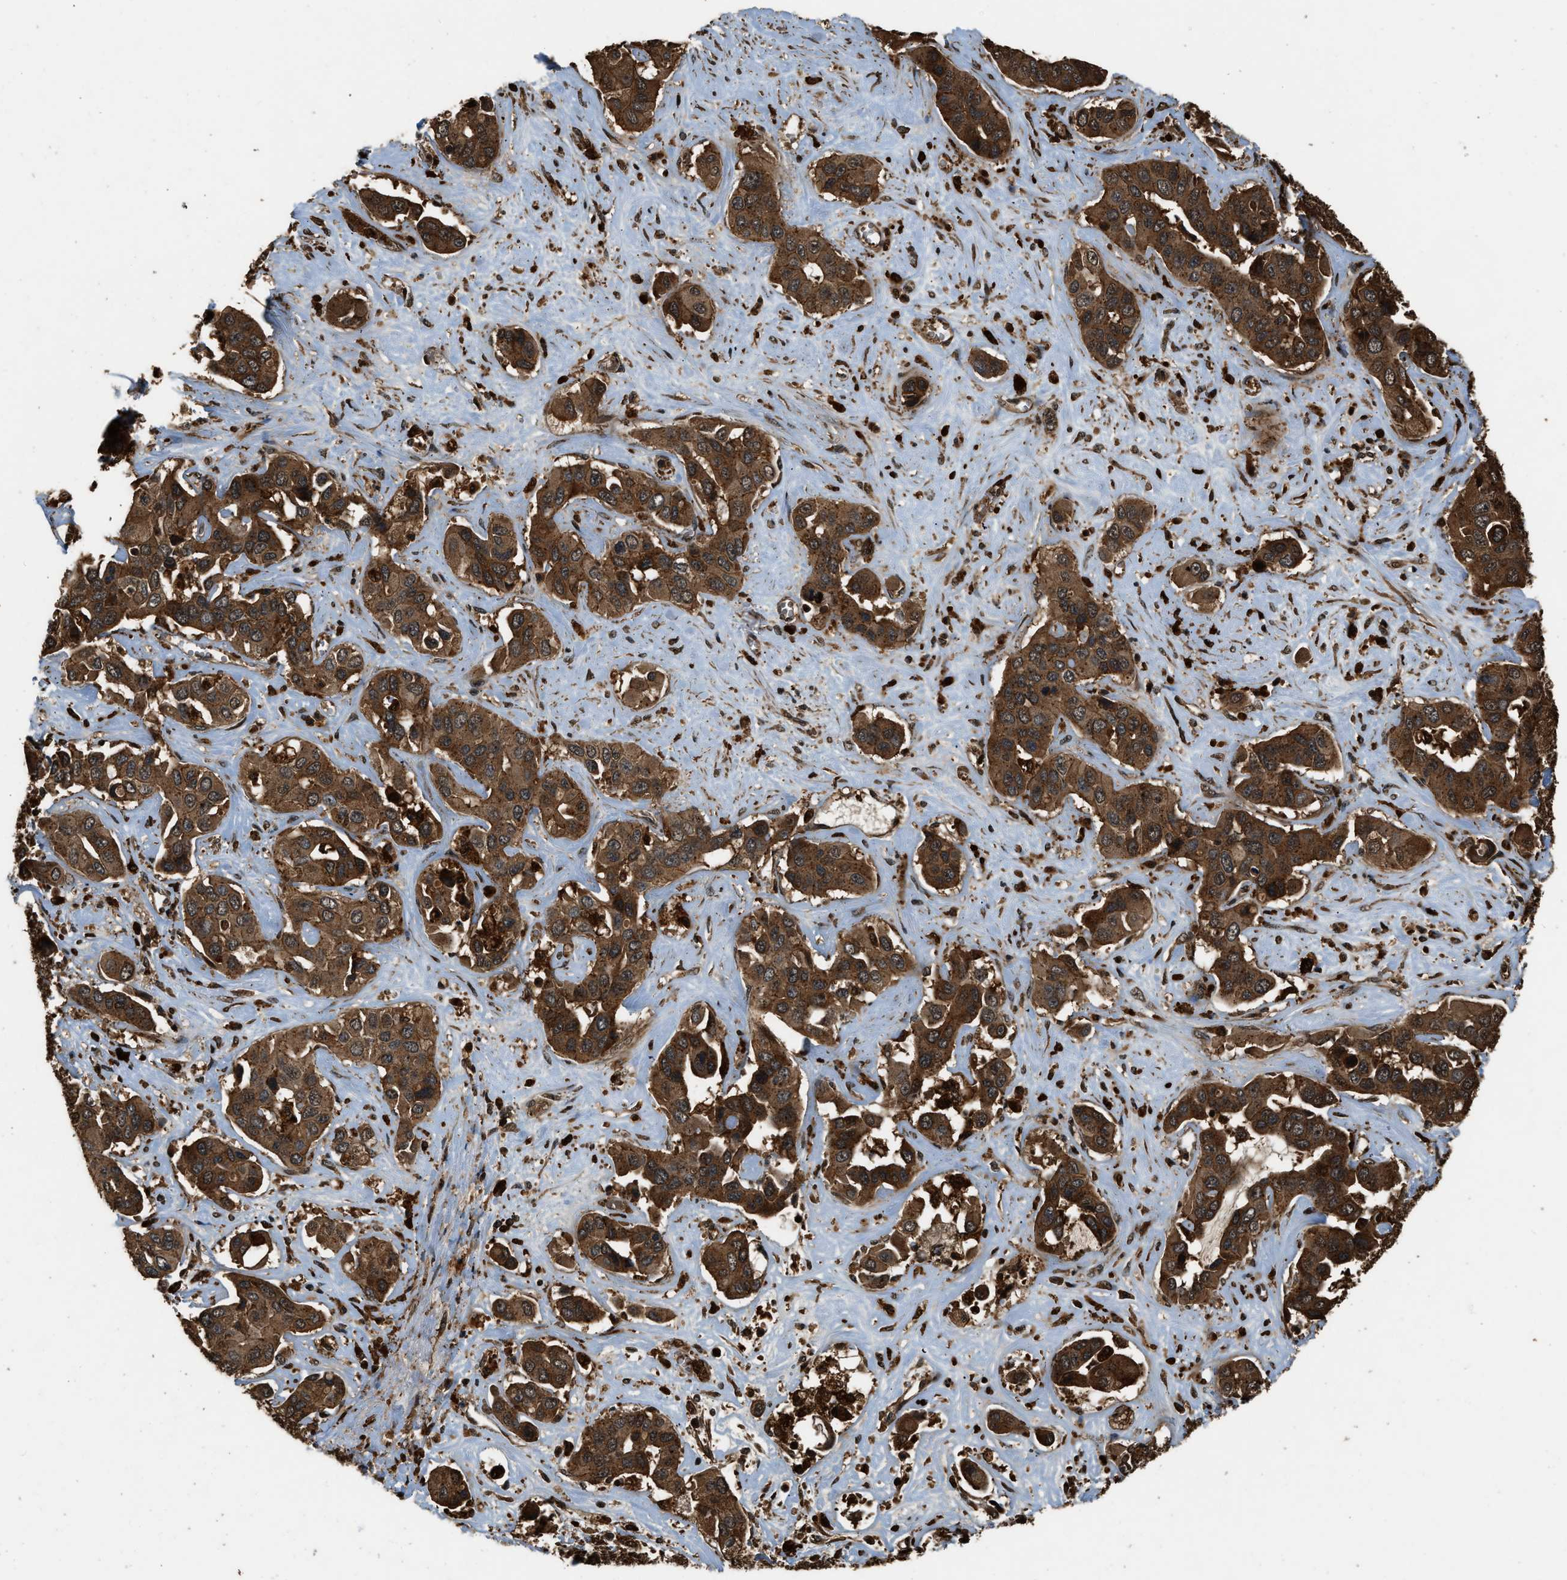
{"staining": {"intensity": "moderate", "quantity": ">75%", "location": "cytoplasmic/membranous"}, "tissue": "liver cancer", "cell_type": "Tumor cells", "image_type": "cancer", "snomed": [{"axis": "morphology", "description": "Cholangiocarcinoma"}, {"axis": "topography", "description": "Liver"}], "caption": "Liver cholangiocarcinoma stained for a protein shows moderate cytoplasmic/membranous positivity in tumor cells.", "gene": "RAP2A", "patient": {"sex": "female", "age": 52}}